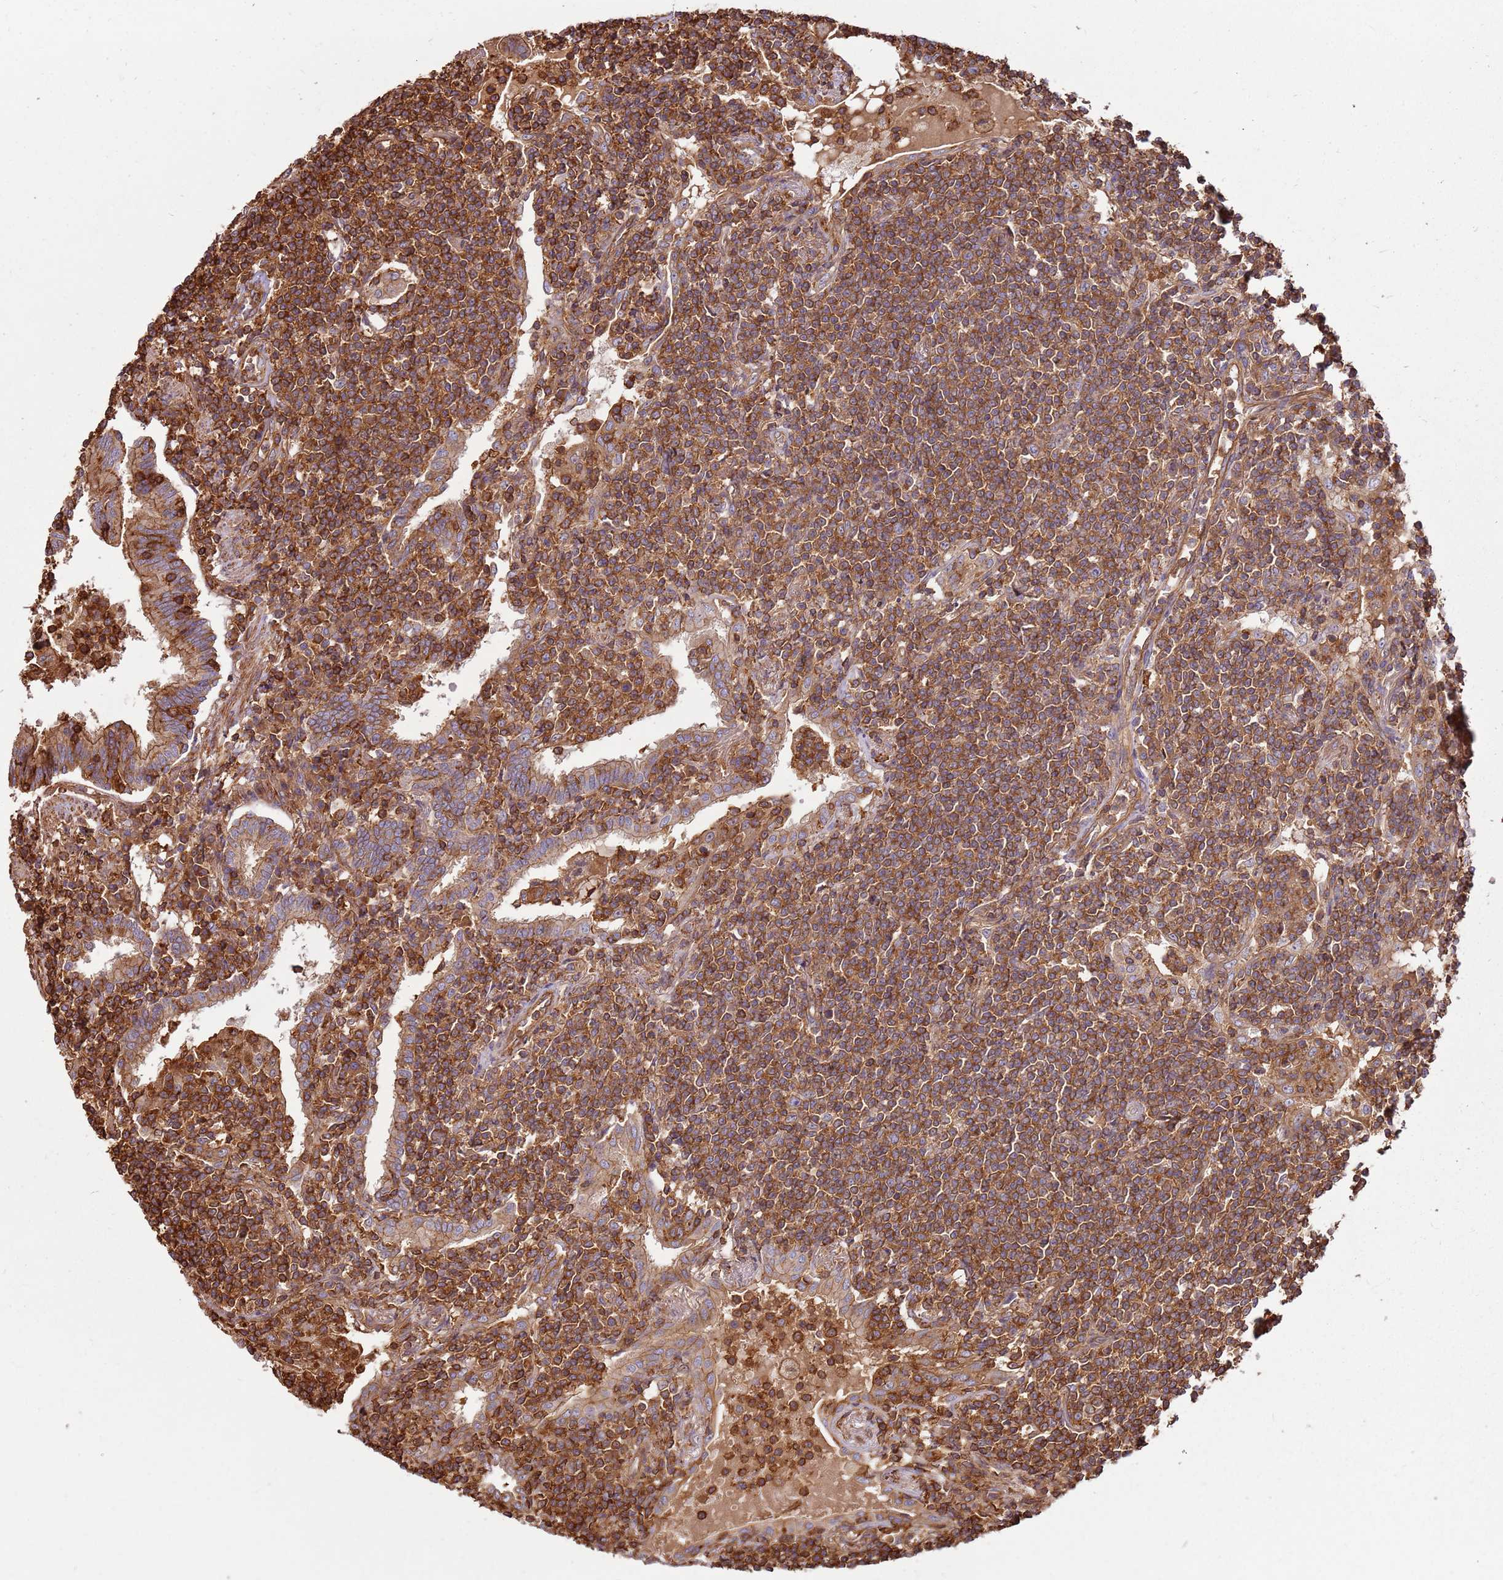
{"staining": {"intensity": "moderate", "quantity": ">75%", "location": "cytoplasmic/membranous"}, "tissue": "lymphoma", "cell_type": "Tumor cells", "image_type": "cancer", "snomed": [{"axis": "morphology", "description": "Malignant lymphoma, non-Hodgkin's type, Low grade"}, {"axis": "topography", "description": "Lung"}], "caption": "A high-resolution photomicrograph shows IHC staining of malignant lymphoma, non-Hodgkin's type (low-grade), which demonstrates moderate cytoplasmic/membranous expression in about >75% of tumor cells.", "gene": "ACVR2A", "patient": {"sex": "female", "age": 71}}